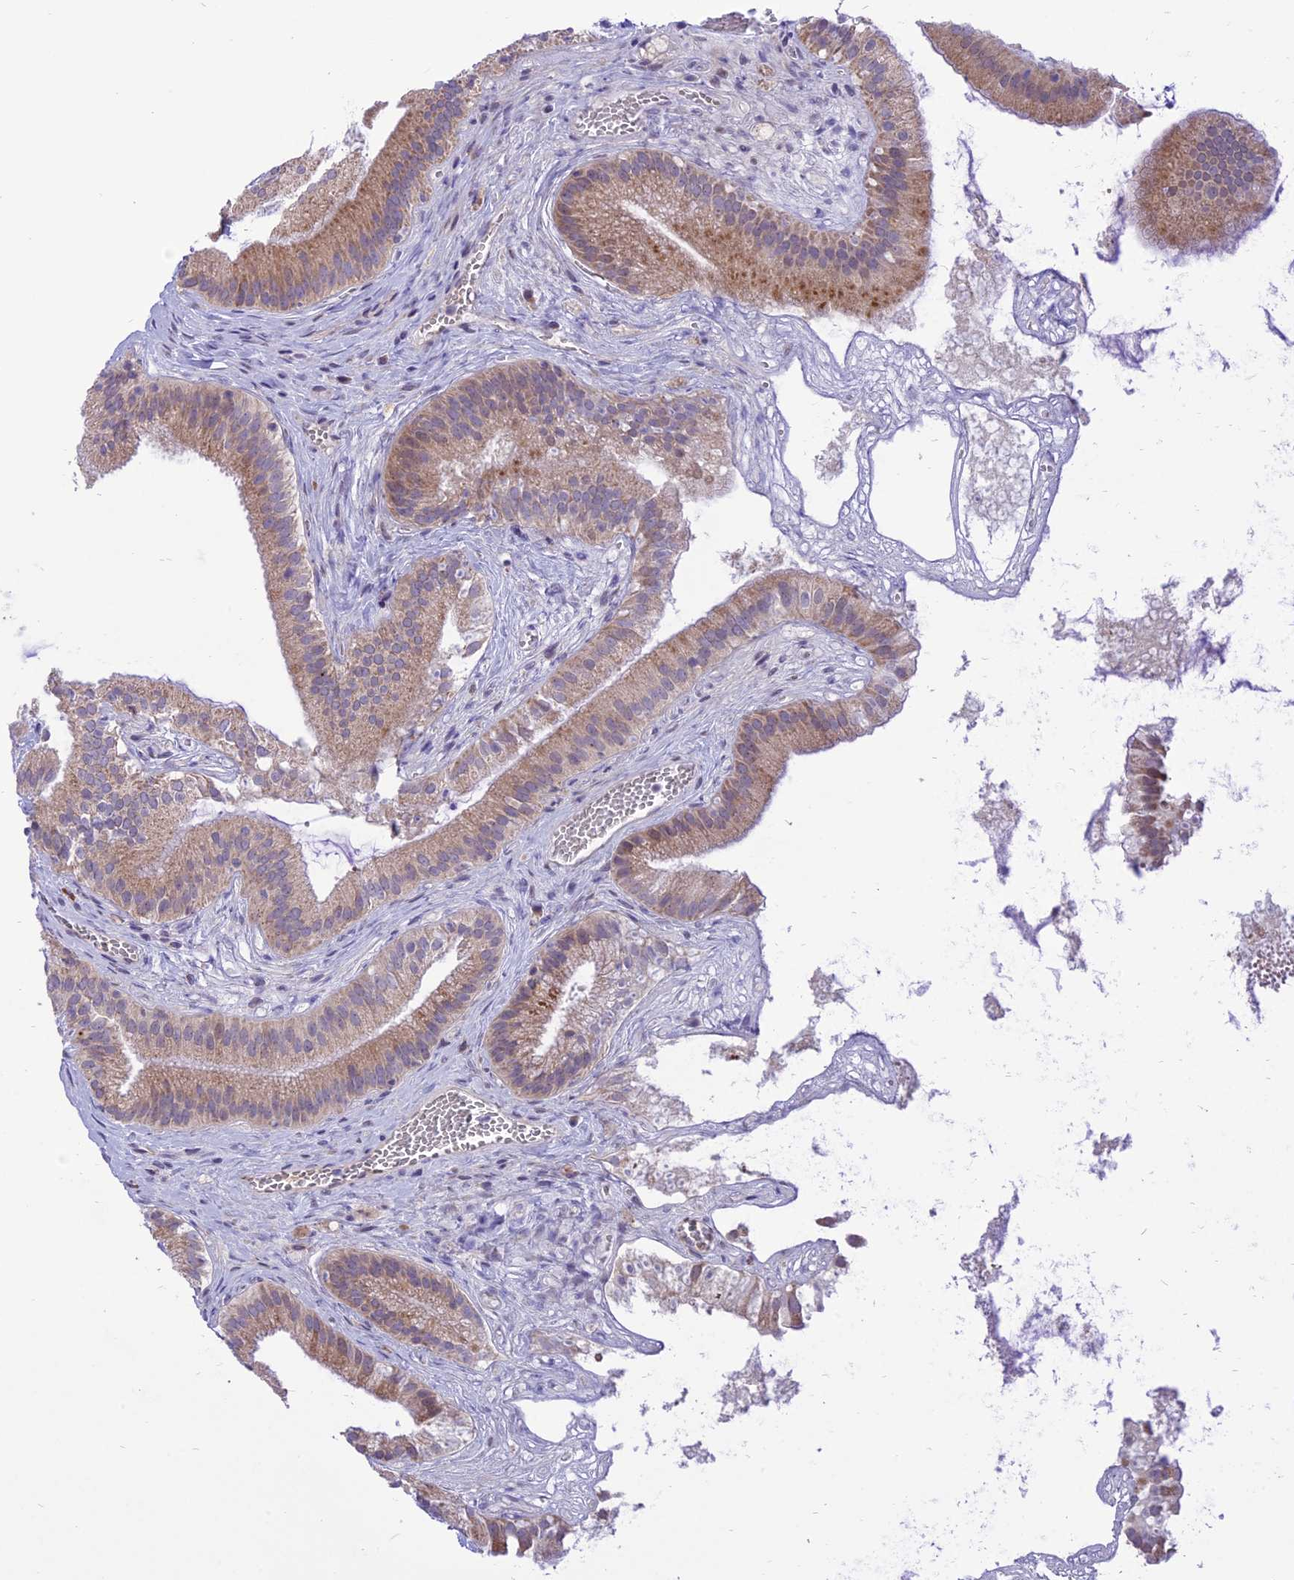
{"staining": {"intensity": "strong", "quantity": "25%-75%", "location": "cytoplasmic/membranous"}, "tissue": "gallbladder", "cell_type": "Glandular cells", "image_type": "normal", "snomed": [{"axis": "morphology", "description": "Normal tissue, NOS"}, {"axis": "topography", "description": "Gallbladder"}], "caption": "Strong cytoplasmic/membranous expression is identified in approximately 25%-75% of glandular cells in benign gallbladder.", "gene": "ARMCX6", "patient": {"sex": "female", "age": 54}}